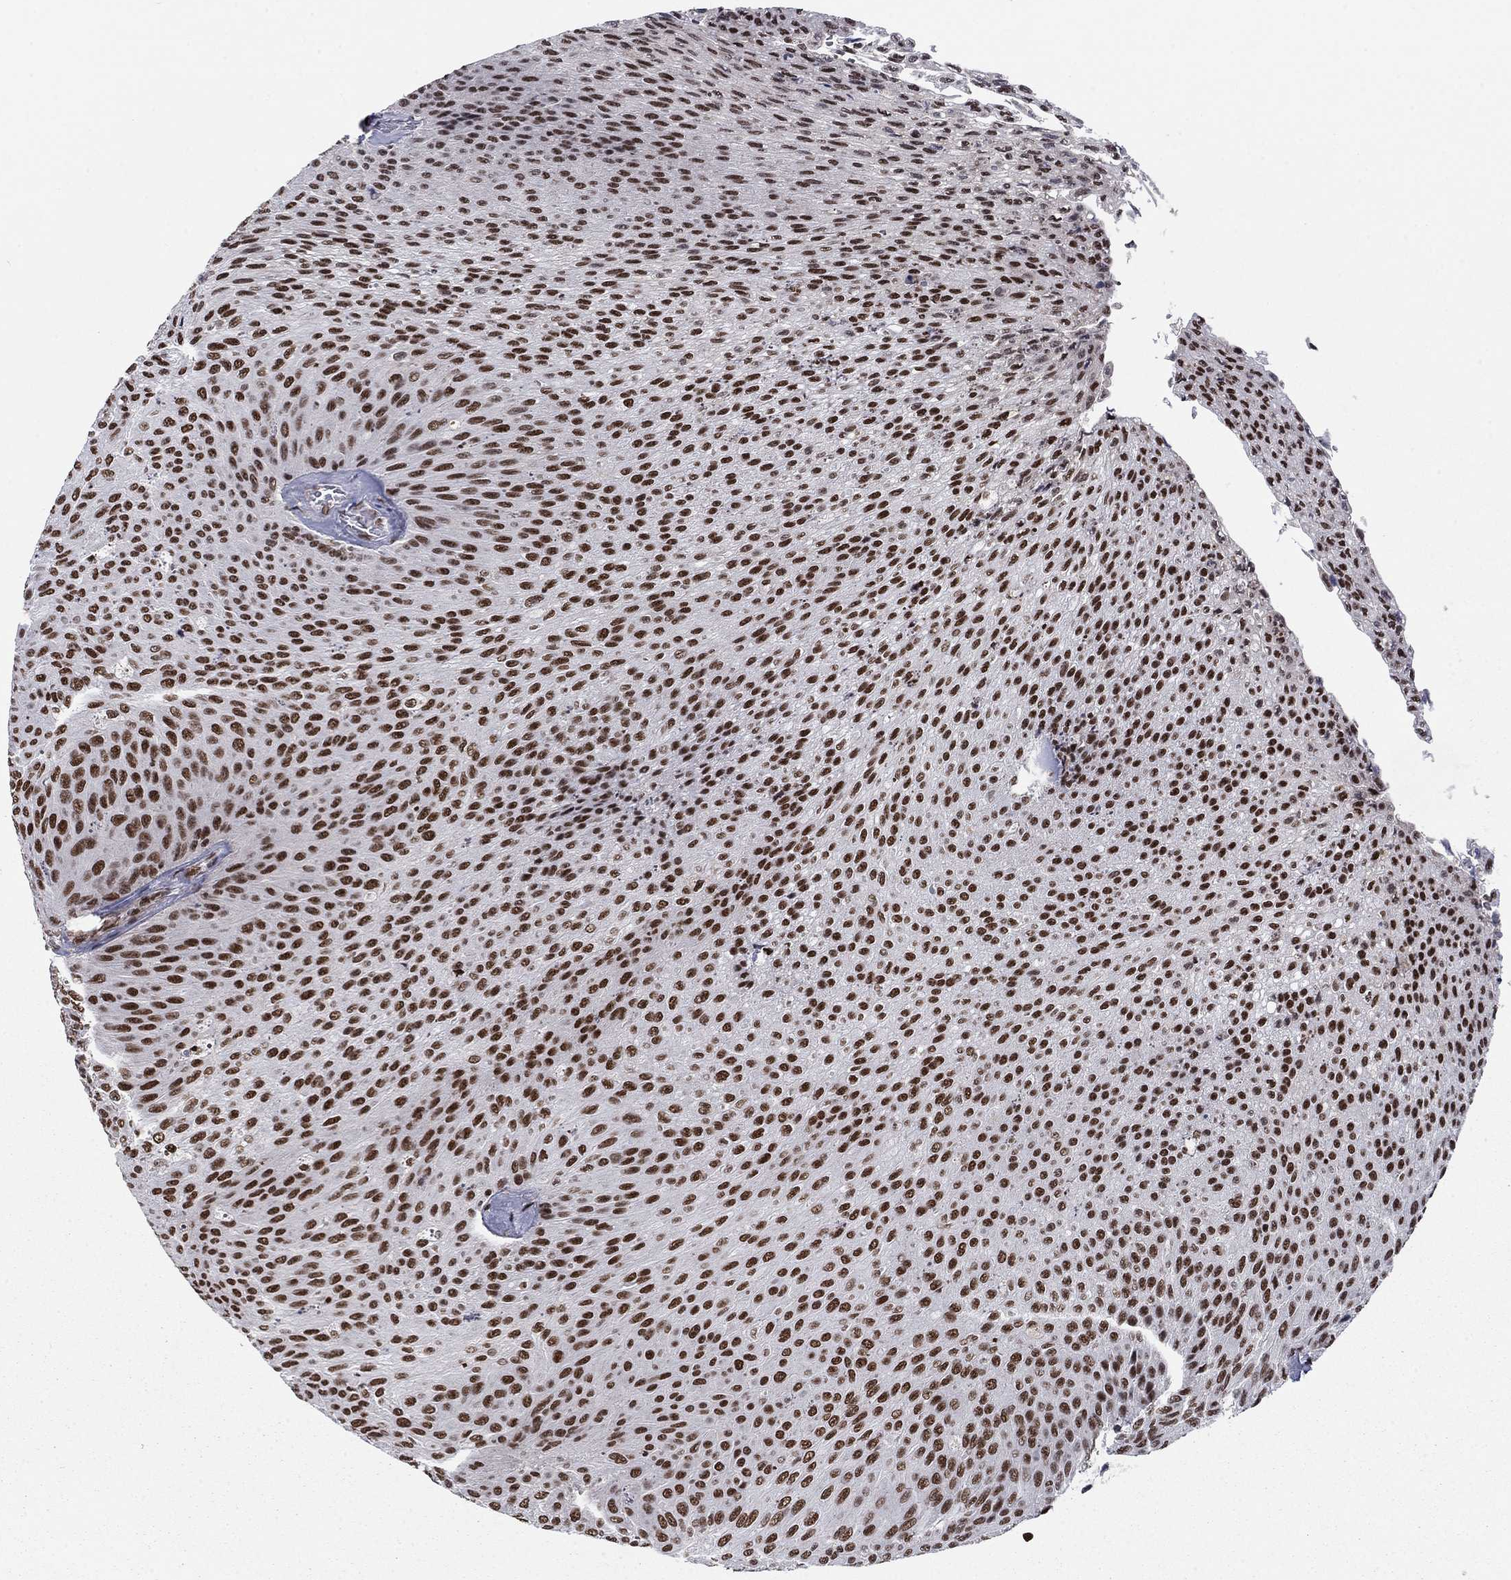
{"staining": {"intensity": "strong", "quantity": ">75%", "location": "nuclear"}, "tissue": "urothelial cancer", "cell_type": "Tumor cells", "image_type": "cancer", "snomed": [{"axis": "morphology", "description": "Urothelial carcinoma, Low grade"}, {"axis": "topography", "description": "Ureter, NOS"}, {"axis": "topography", "description": "Urinary bladder"}], "caption": "Immunohistochemistry micrograph of neoplastic tissue: human low-grade urothelial carcinoma stained using immunohistochemistry (IHC) shows high levels of strong protein expression localized specifically in the nuclear of tumor cells, appearing as a nuclear brown color.", "gene": "RPRD1B", "patient": {"sex": "male", "age": 78}}